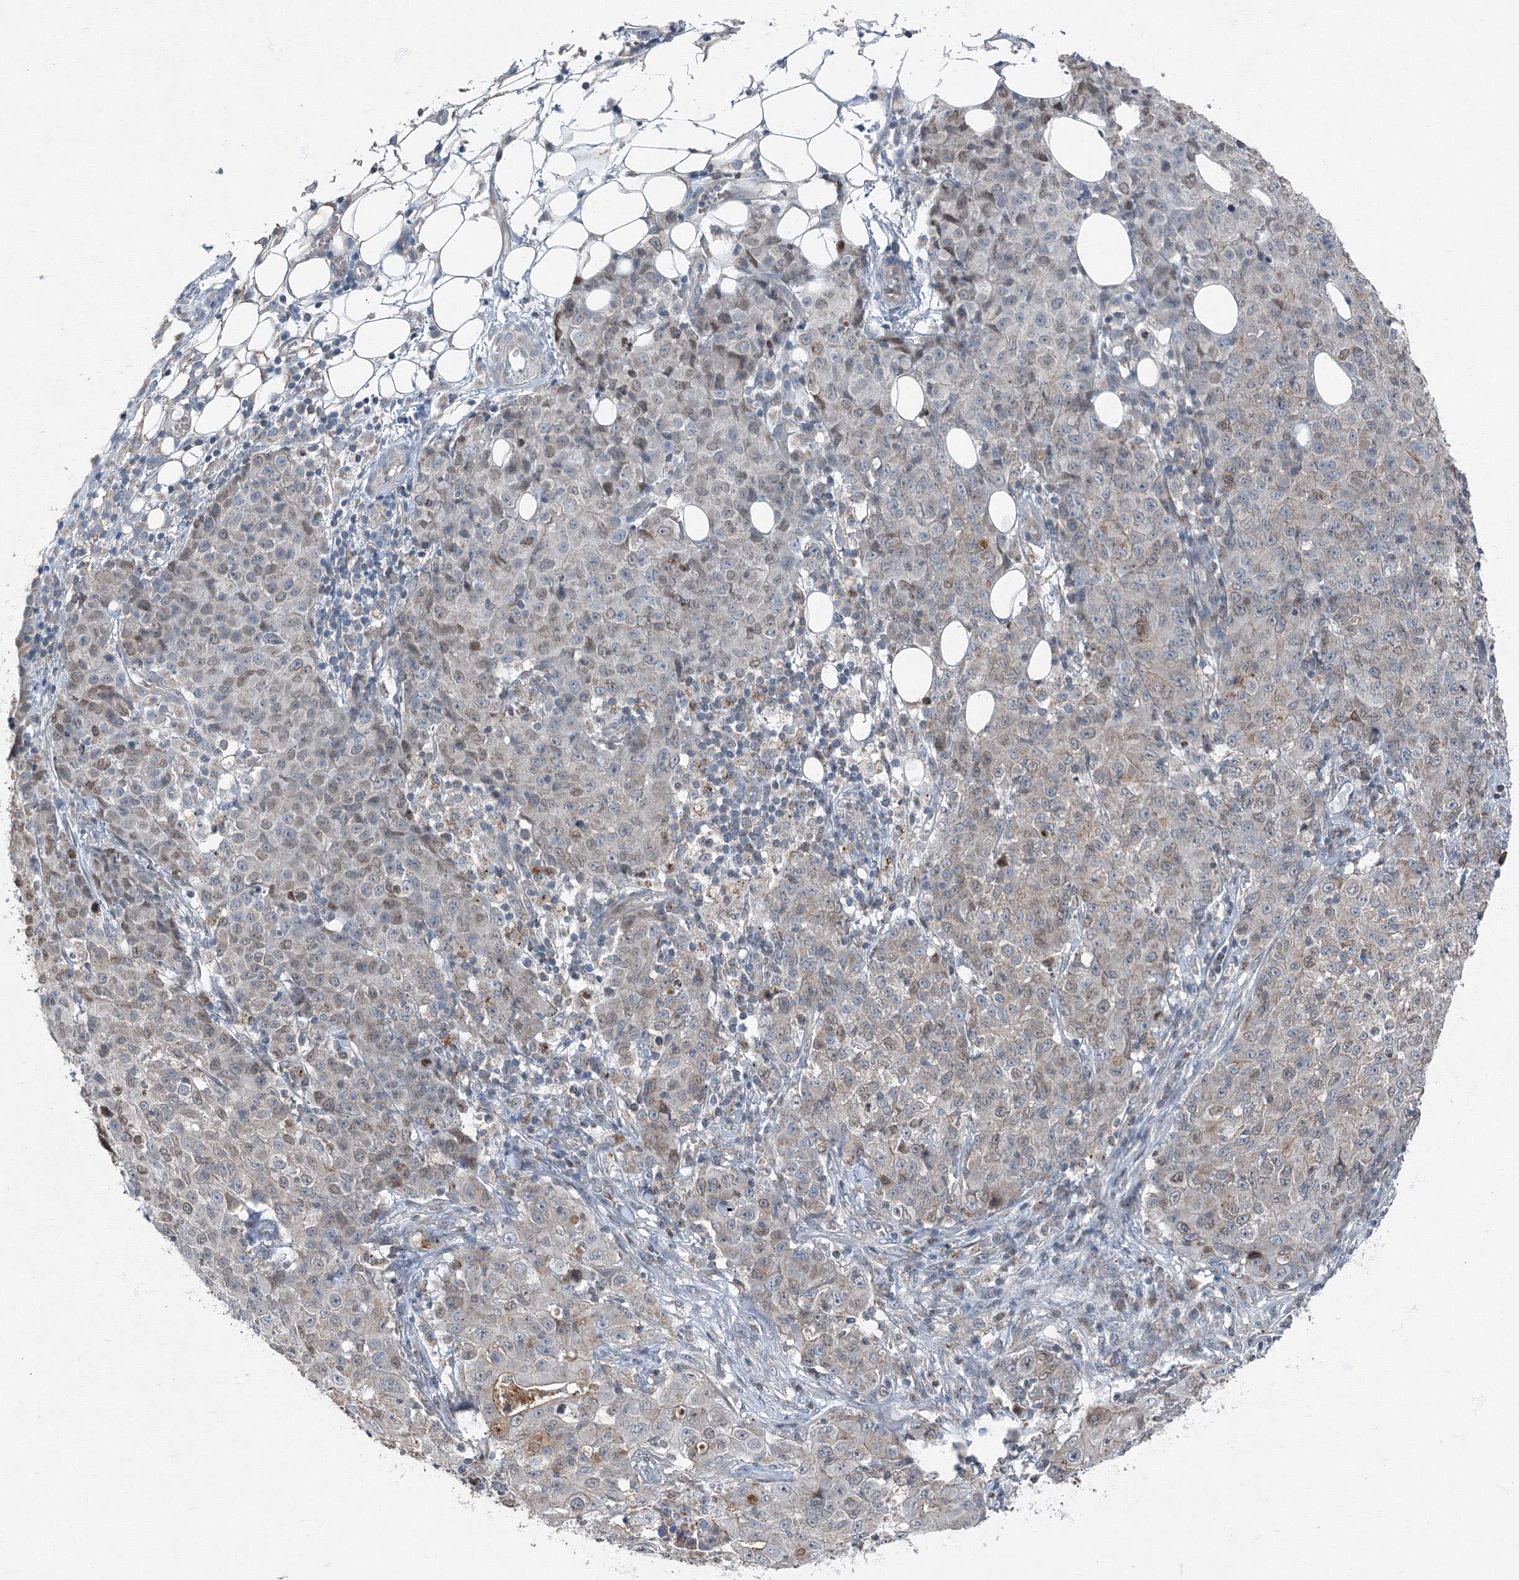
{"staining": {"intensity": "weak", "quantity": "25%-75%", "location": "cytoplasmic/membranous,nuclear"}, "tissue": "ovarian cancer", "cell_type": "Tumor cells", "image_type": "cancer", "snomed": [{"axis": "morphology", "description": "Carcinoma, endometroid"}, {"axis": "topography", "description": "Ovary"}], "caption": "This micrograph shows IHC staining of human endometroid carcinoma (ovarian), with low weak cytoplasmic/membranous and nuclear staining in about 25%-75% of tumor cells.", "gene": "AASDH", "patient": {"sex": "female", "age": 42}}